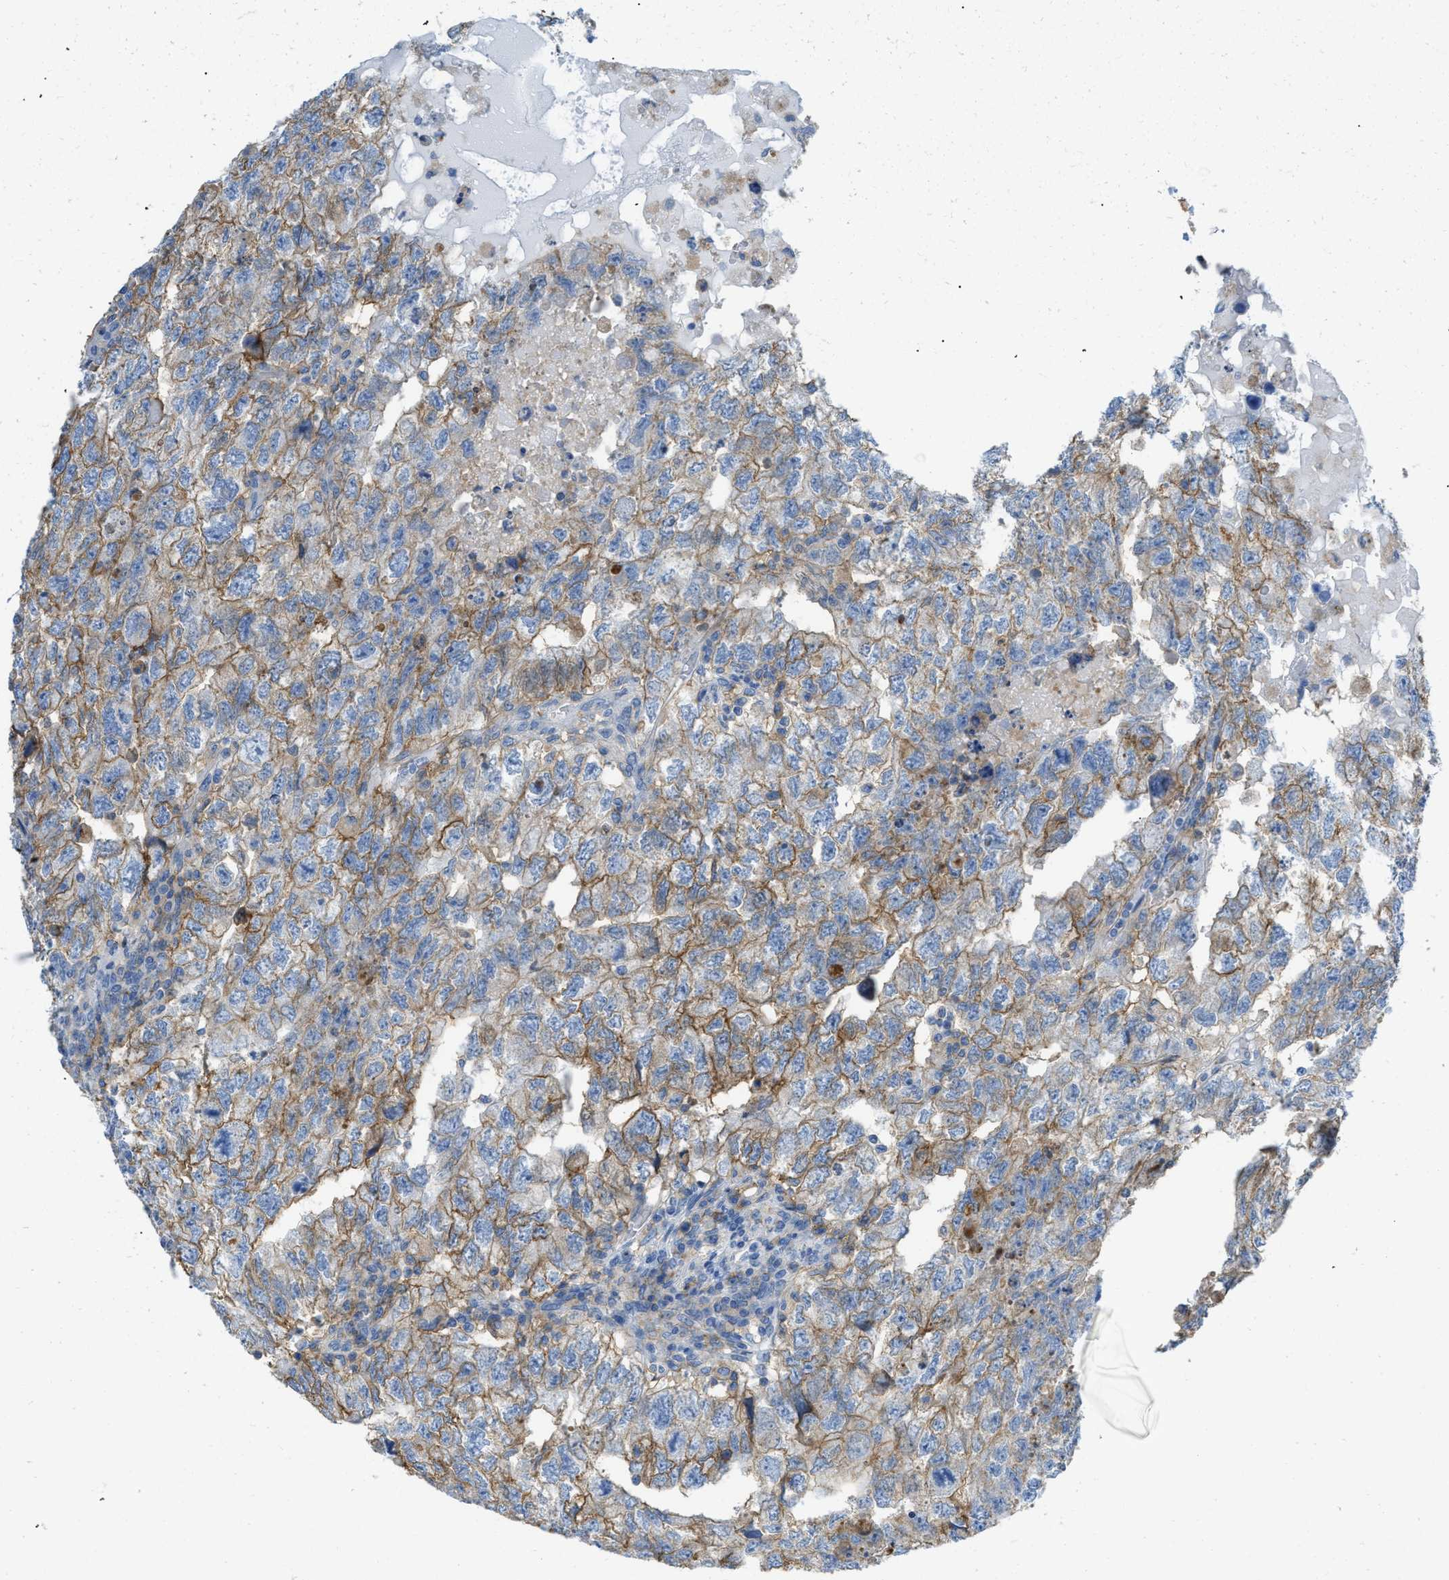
{"staining": {"intensity": "moderate", "quantity": "25%-75%", "location": "cytoplasmic/membranous"}, "tissue": "testis cancer", "cell_type": "Tumor cells", "image_type": "cancer", "snomed": [{"axis": "morphology", "description": "Carcinoma, Embryonal, NOS"}, {"axis": "topography", "description": "Testis"}], "caption": "An immunohistochemistry (IHC) histopathology image of tumor tissue is shown. Protein staining in brown shows moderate cytoplasmic/membranous positivity in testis cancer within tumor cells.", "gene": "SLC3A2", "patient": {"sex": "male", "age": 36}}